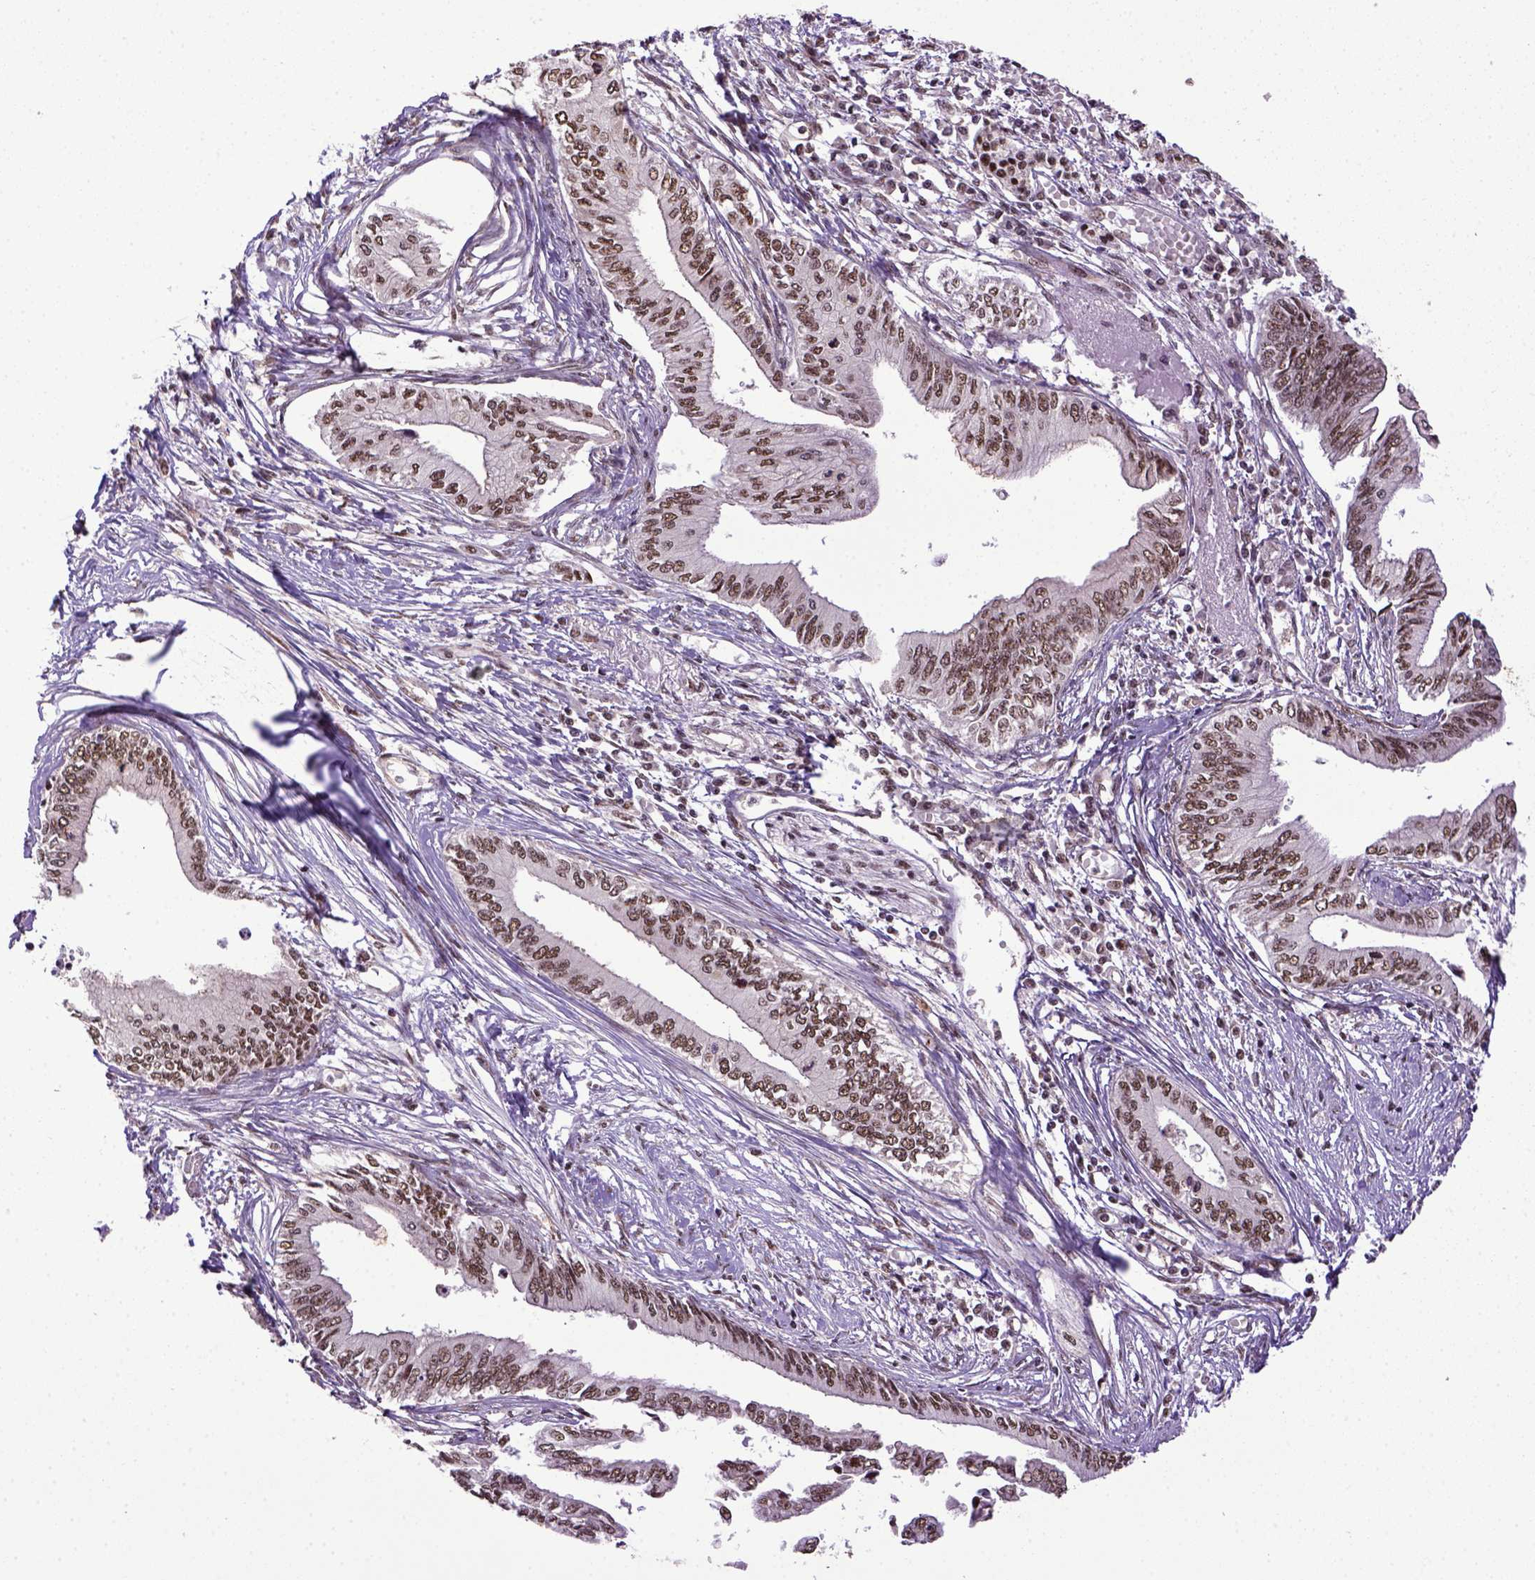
{"staining": {"intensity": "moderate", "quantity": ">75%", "location": "nuclear"}, "tissue": "pancreatic cancer", "cell_type": "Tumor cells", "image_type": "cancer", "snomed": [{"axis": "morphology", "description": "Adenocarcinoma, NOS"}, {"axis": "topography", "description": "Pancreas"}], "caption": "Pancreatic cancer (adenocarcinoma) stained for a protein (brown) demonstrates moderate nuclear positive expression in about >75% of tumor cells.", "gene": "PPIG", "patient": {"sex": "female", "age": 61}}